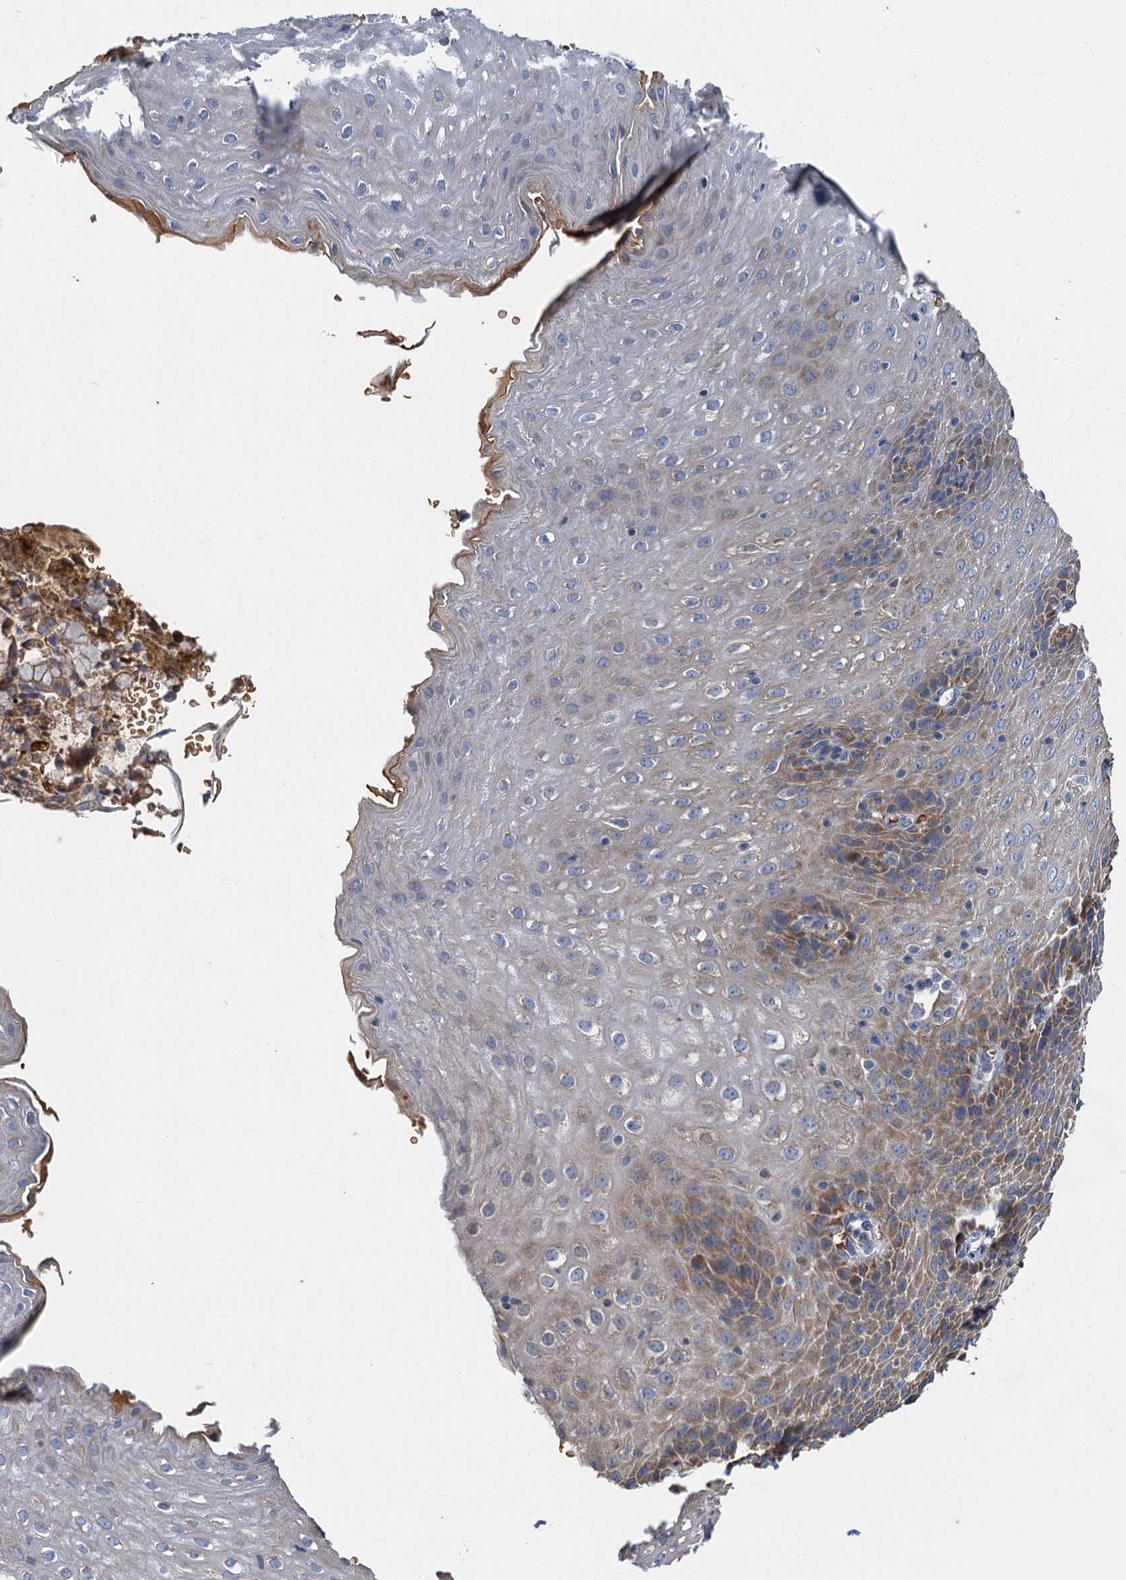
{"staining": {"intensity": "moderate", "quantity": "<25%", "location": "cytoplasmic/membranous"}, "tissue": "esophagus", "cell_type": "Squamous epithelial cells", "image_type": "normal", "snomed": [{"axis": "morphology", "description": "Normal tissue, NOS"}, {"axis": "topography", "description": "Esophagus"}], "caption": "Immunohistochemistry micrograph of normal esophagus: human esophagus stained using immunohistochemistry (IHC) reveals low levels of moderate protein expression localized specifically in the cytoplasmic/membranous of squamous epithelial cells, appearing as a cytoplasmic/membranous brown color.", "gene": "BCS1L", "patient": {"sex": "female", "age": 61}}